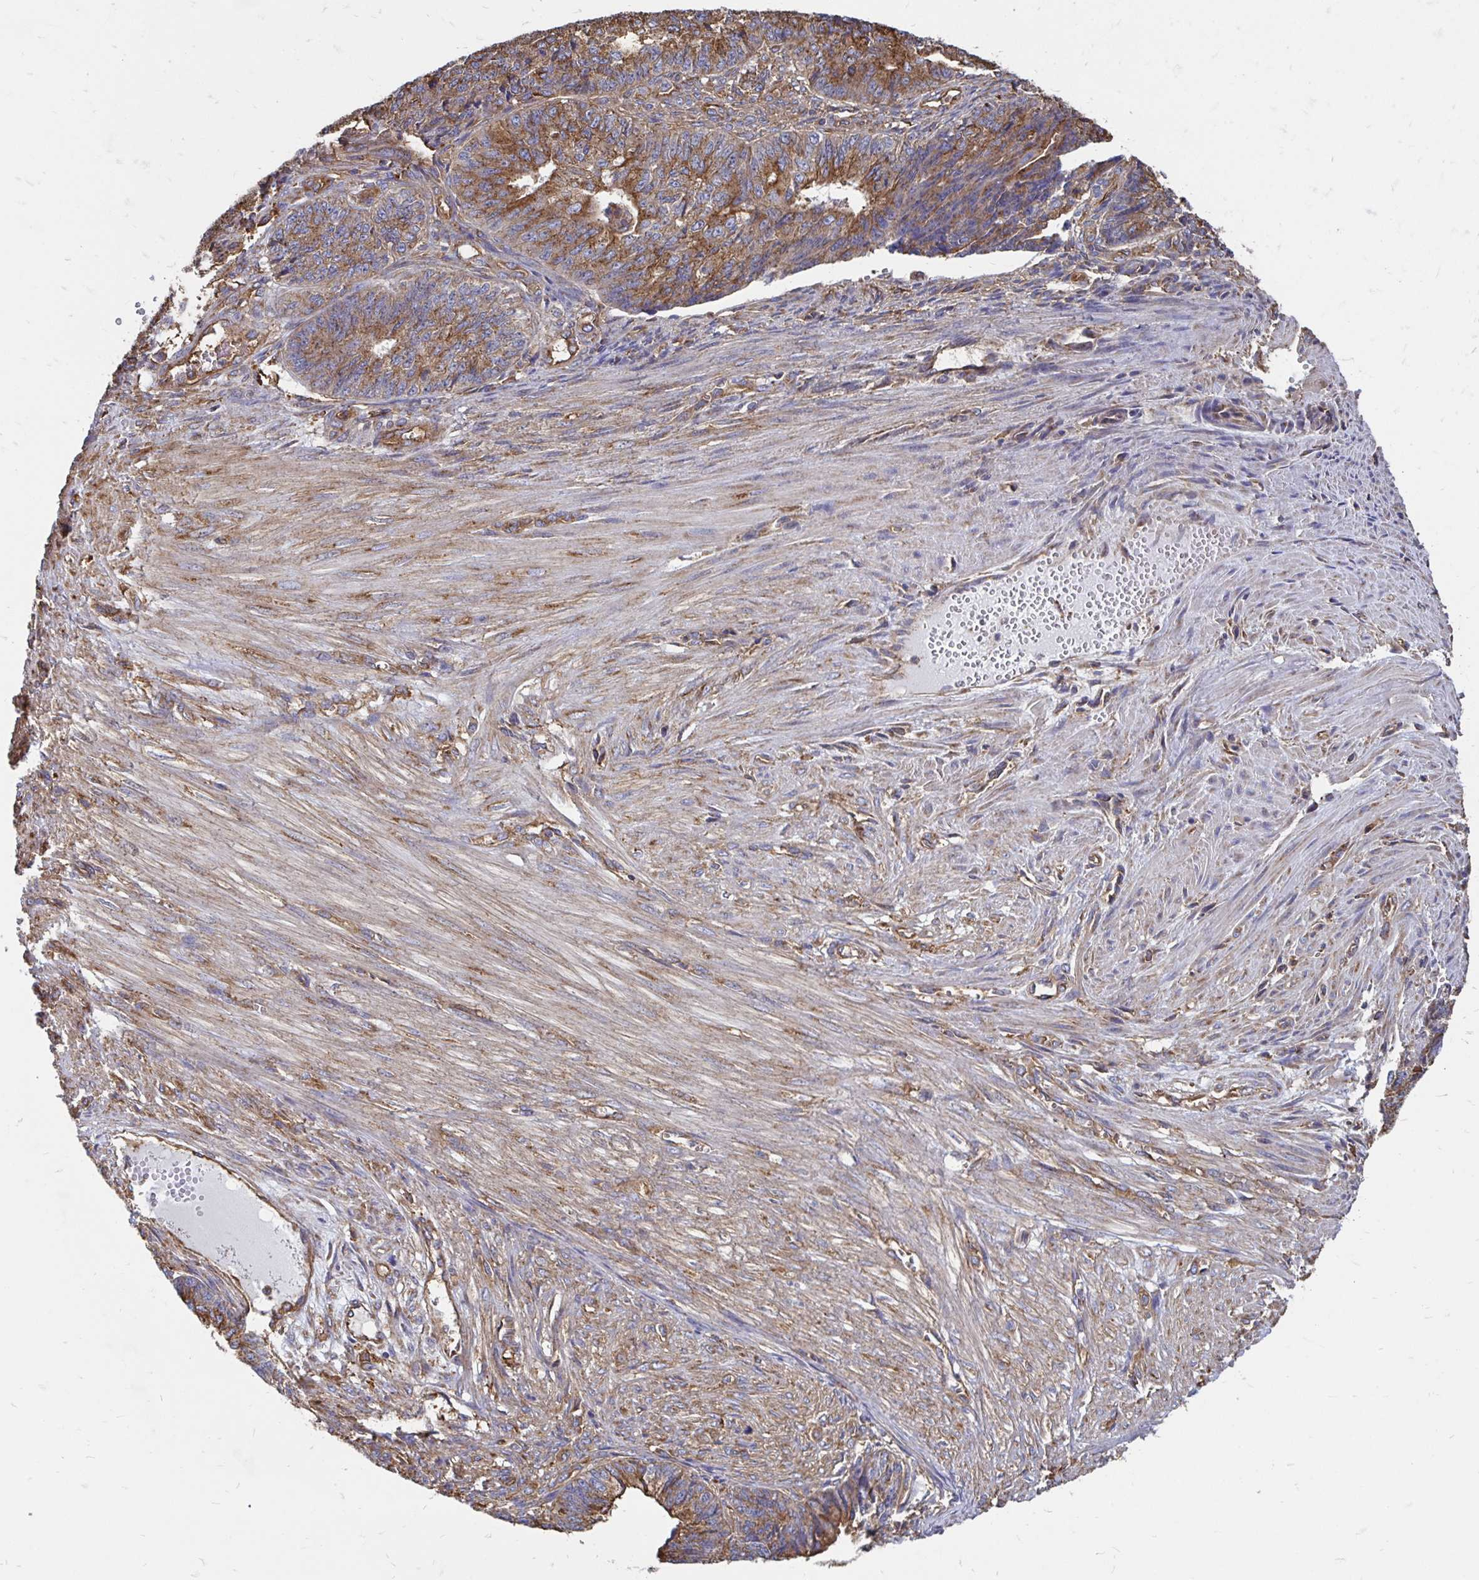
{"staining": {"intensity": "moderate", "quantity": ">75%", "location": "cytoplasmic/membranous"}, "tissue": "endometrial cancer", "cell_type": "Tumor cells", "image_type": "cancer", "snomed": [{"axis": "morphology", "description": "Adenocarcinoma, NOS"}, {"axis": "topography", "description": "Endometrium"}], "caption": "An immunohistochemistry micrograph of neoplastic tissue is shown. Protein staining in brown labels moderate cytoplasmic/membranous positivity in endometrial adenocarcinoma within tumor cells. The staining was performed using DAB to visualize the protein expression in brown, while the nuclei were stained in blue with hematoxylin (Magnification: 20x).", "gene": "CLTC", "patient": {"sex": "female", "age": 32}}